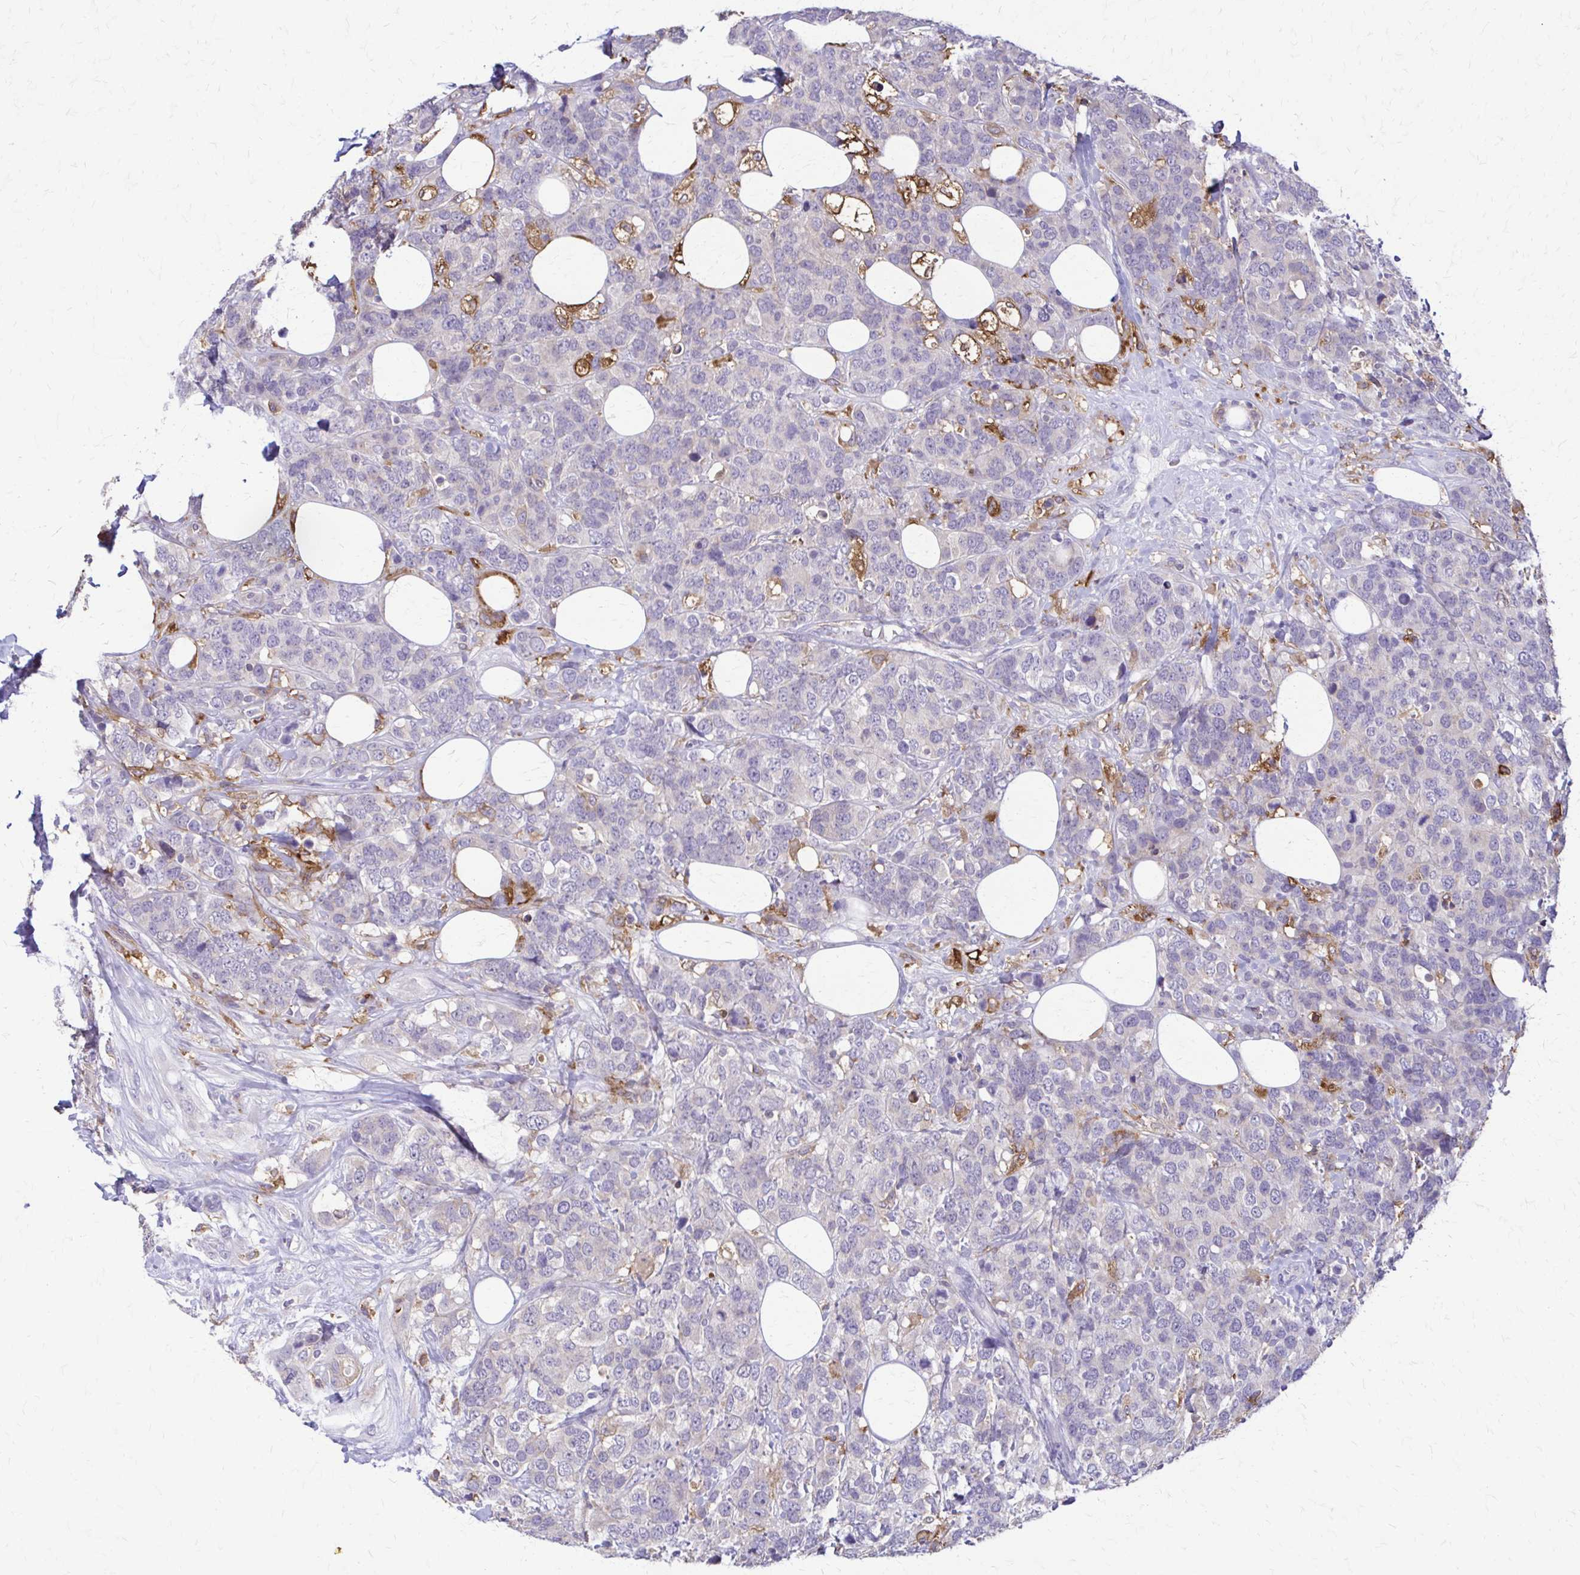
{"staining": {"intensity": "negative", "quantity": "none", "location": "none"}, "tissue": "breast cancer", "cell_type": "Tumor cells", "image_type": "cancer", "snomed": [{"axis": "morphology", "description": "Lobular carcinoma"}, {"axis": "topography", "description": "Breast"}], "caption": "This is a micrograph of immunohistochemistry (IHC) staining of breast cancer, which shows no expression in tumor cells.", "gene": "PIK3AP1", "patient": {"sex": "female", "age": 59}}